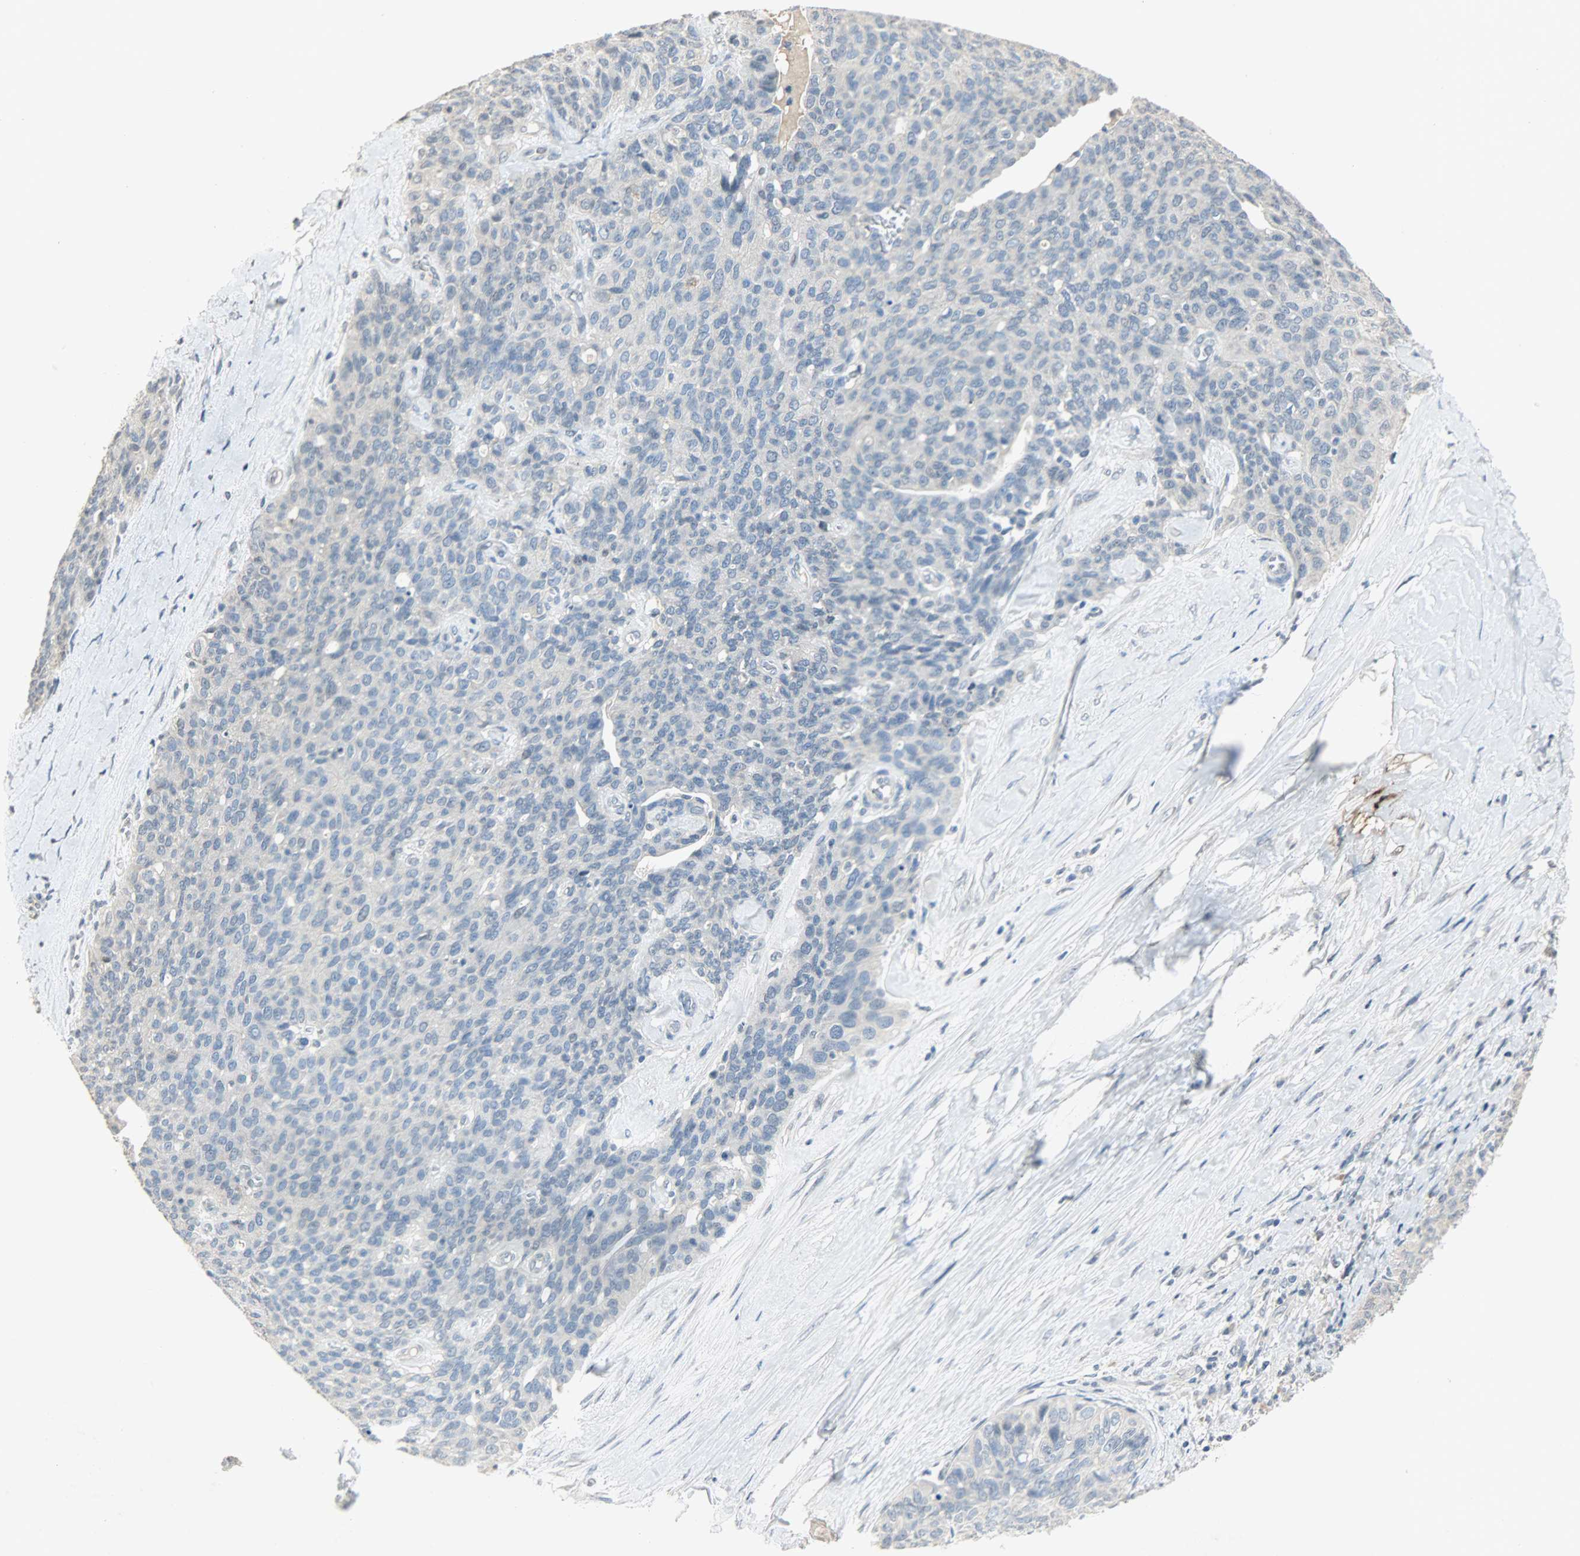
{"staining": {"intensity": "negative", "quantity": "none", "location": "none"}, "tissue": "ovarian cancer", "cell_type": "Tumor cells", "image_type": "cancer", "snomed": [{"axis": "morphology", "description": "Carcinoma, endometroid"}, {"axis": "topography", "description": "Ovary"}], "caption": "Tumor cells are negative for brown protein staining in ovarian cancer.", "gene": "DNAJB6", "patient": {"sex": "female", "age": 60}}